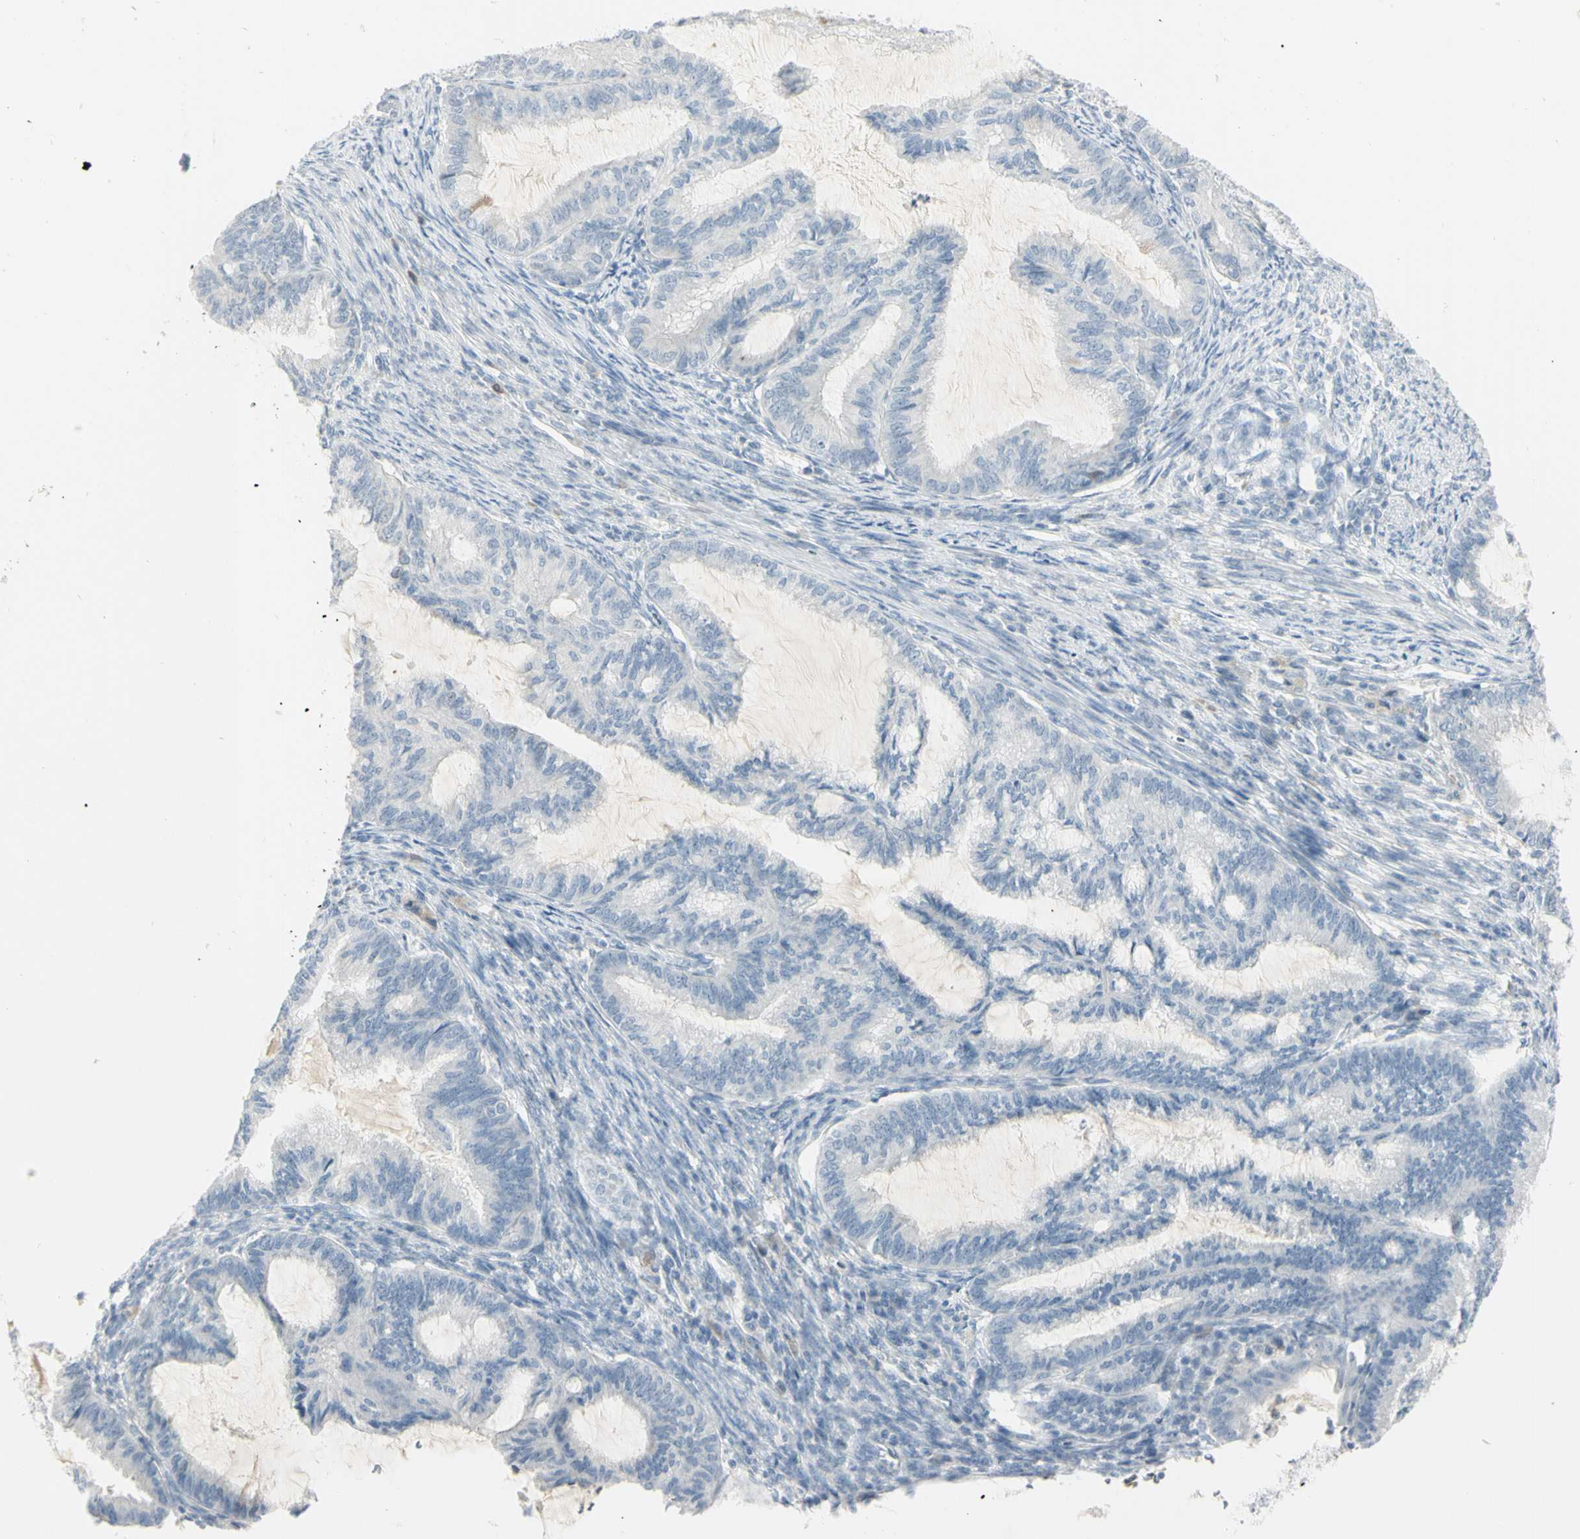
{"staining": {"intensity": "negative", "quantity": "none", "location": "none"}, "tissue": "cervical cancer", "cell_type": "Tumor cells", "image_type": "cancer", "snomed": [{"axis": "morphology", "description": "Normal tissue, NOS"}, {"axis": "morphology", "description": "Adenocarcinoma, NOS"}, {"axis": "topography", "description": "Cervix"}, {"axis": "topography", "description": "Endometrium"}], "caption": "An immunohistochemistry (IHC) micrograph of cervical cancer is shown. There is no staining in tumor cells of cervical cancer.", "gene": "PIP", "patient": {"sex": "female", "age": 86}}